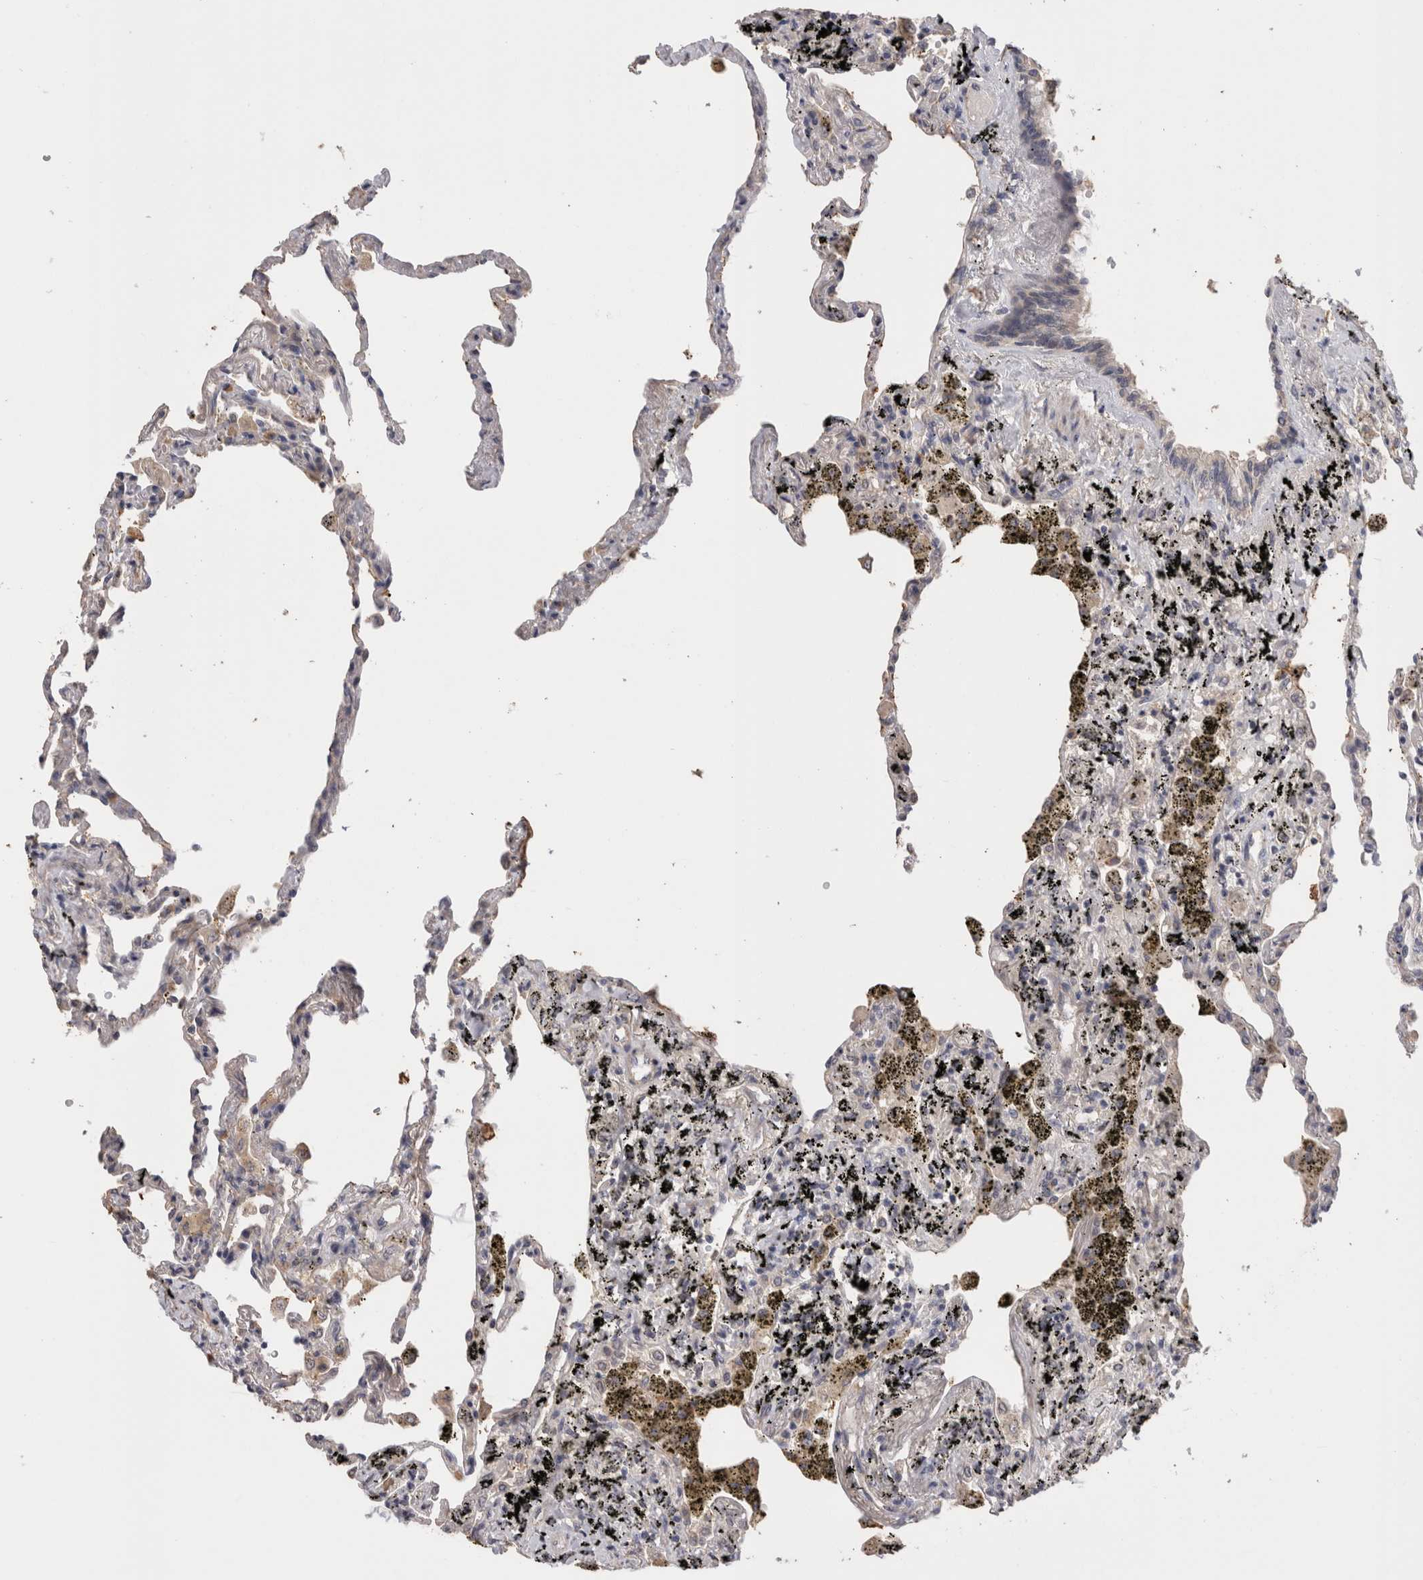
{"staining": {"intensity": "weak", "quantity": "<25%", "location": "cytoplasmic/membranous"}, "tissue": "lung", "cell_type": "Alveolar cells", "image_type": "normal", "snomed": [{"axis": "morphology", "description": "Normal tissue, NOS"}, {"axis": "topography", "description": "Lung"}], "caption": "Alveolar cells show no significant expression in normal lung. (Stains: DAB immunohistochemistry (IHC) with hematoxylin counter stain, Microscopy: brightfield microscopy at high magnification).", "gene": "CRYBG1", "patient": {"sex": "male", "age": 59}}